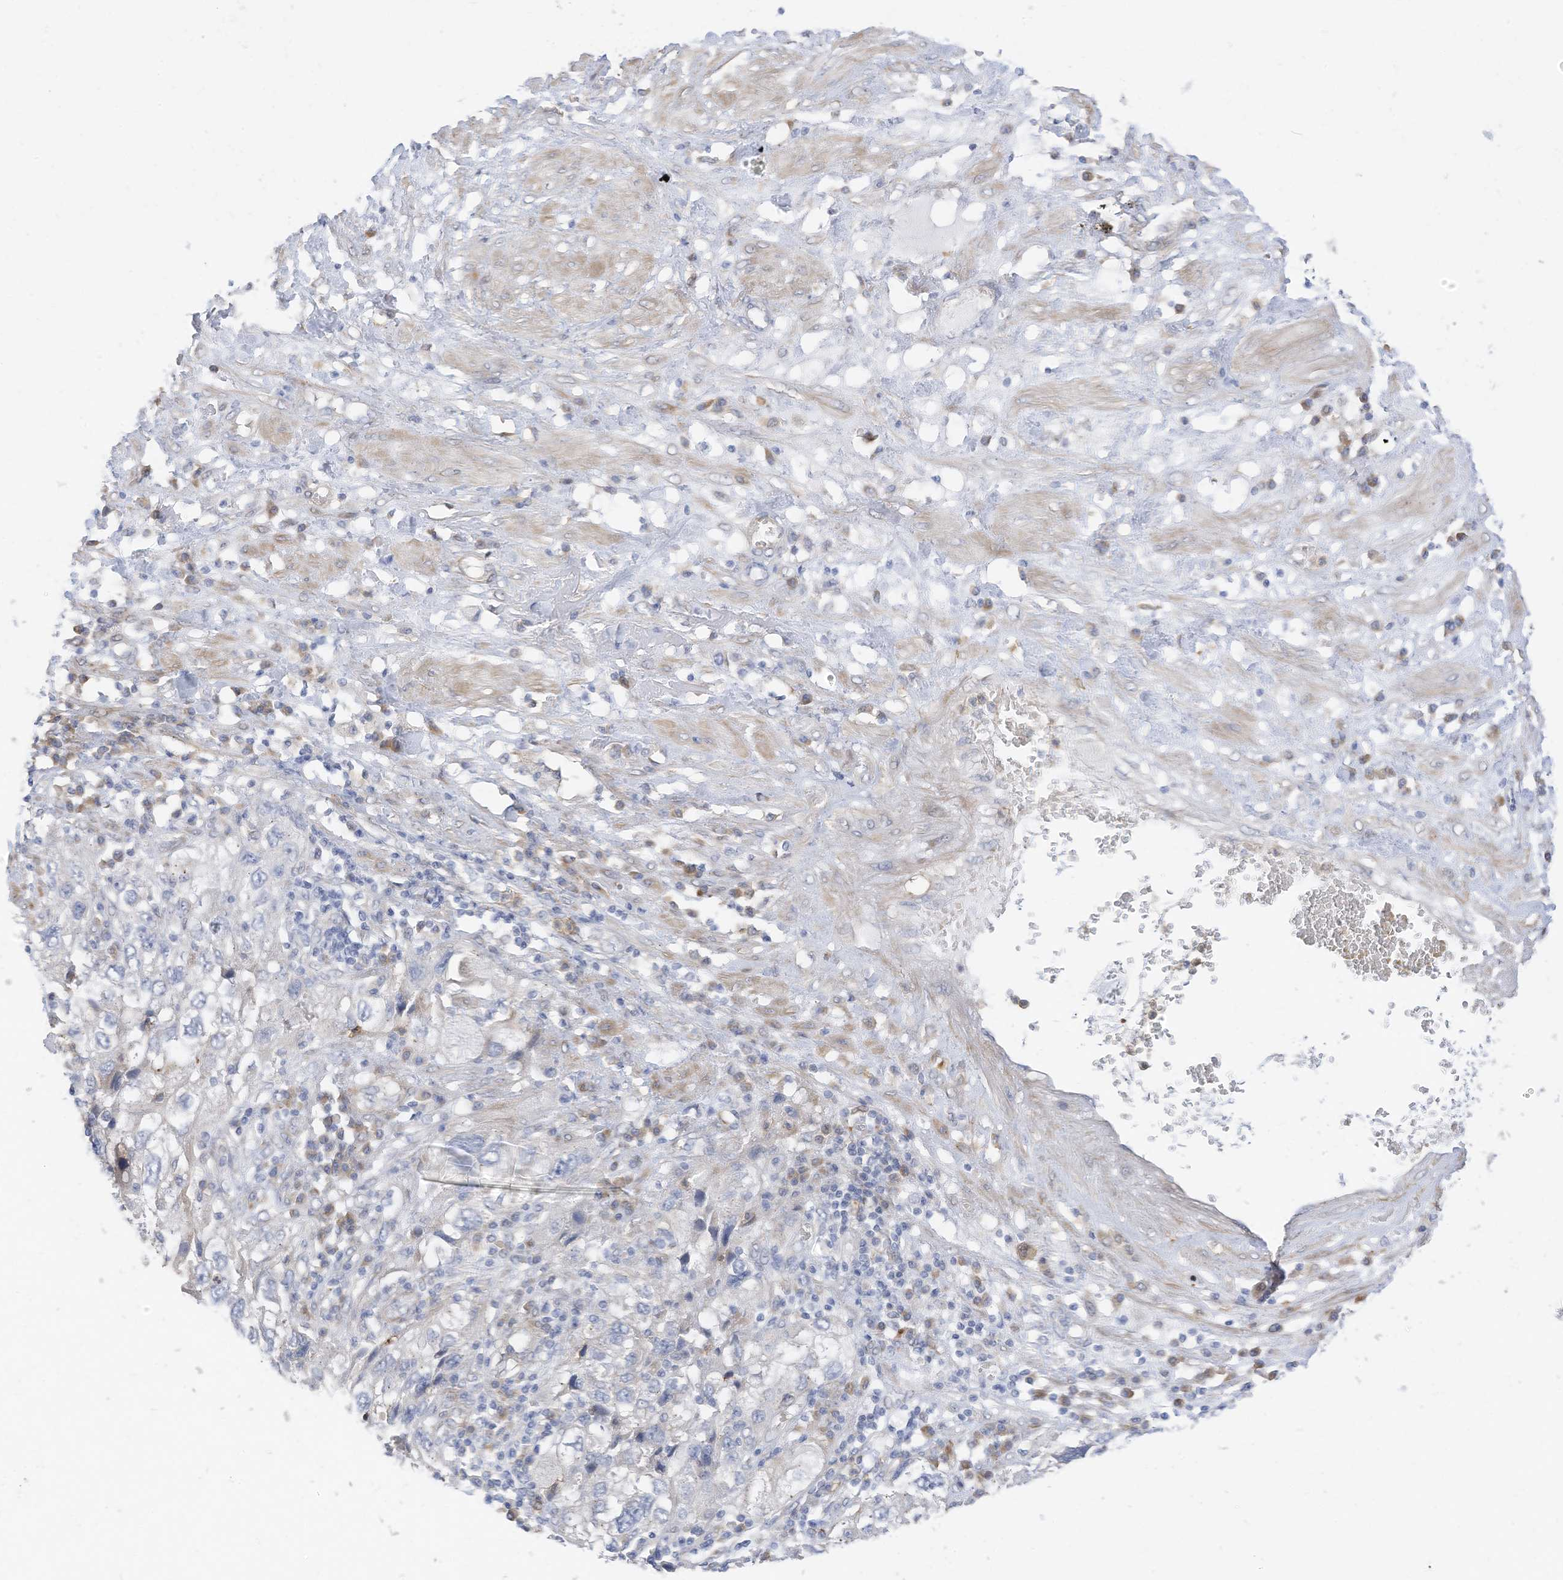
{"staining": {"intensity": "negative", "quantity": "none", "location": "none"}, "tissue": "endometrial cancer", "cell_type": "Tumor cells", "image_type": "cancer", "snomed": [{"axis": "morphology", "description": "Adenocarcinoma, NOS"}, {"axis": "topography", "description": "Endometrium"}], "caption": "The photomicrograph displays no staining of tumor cells in endometrial cancer (adenocarcinoma). (Stains: DAB (3,3'-diaminobenzidine) immunohistochemistry with hematoxylin counter stain, Microscopy: brightfield microscopy at high magnification).", "gene": "ATP13A1", "patient": {"sex": "female", "age": 49}}